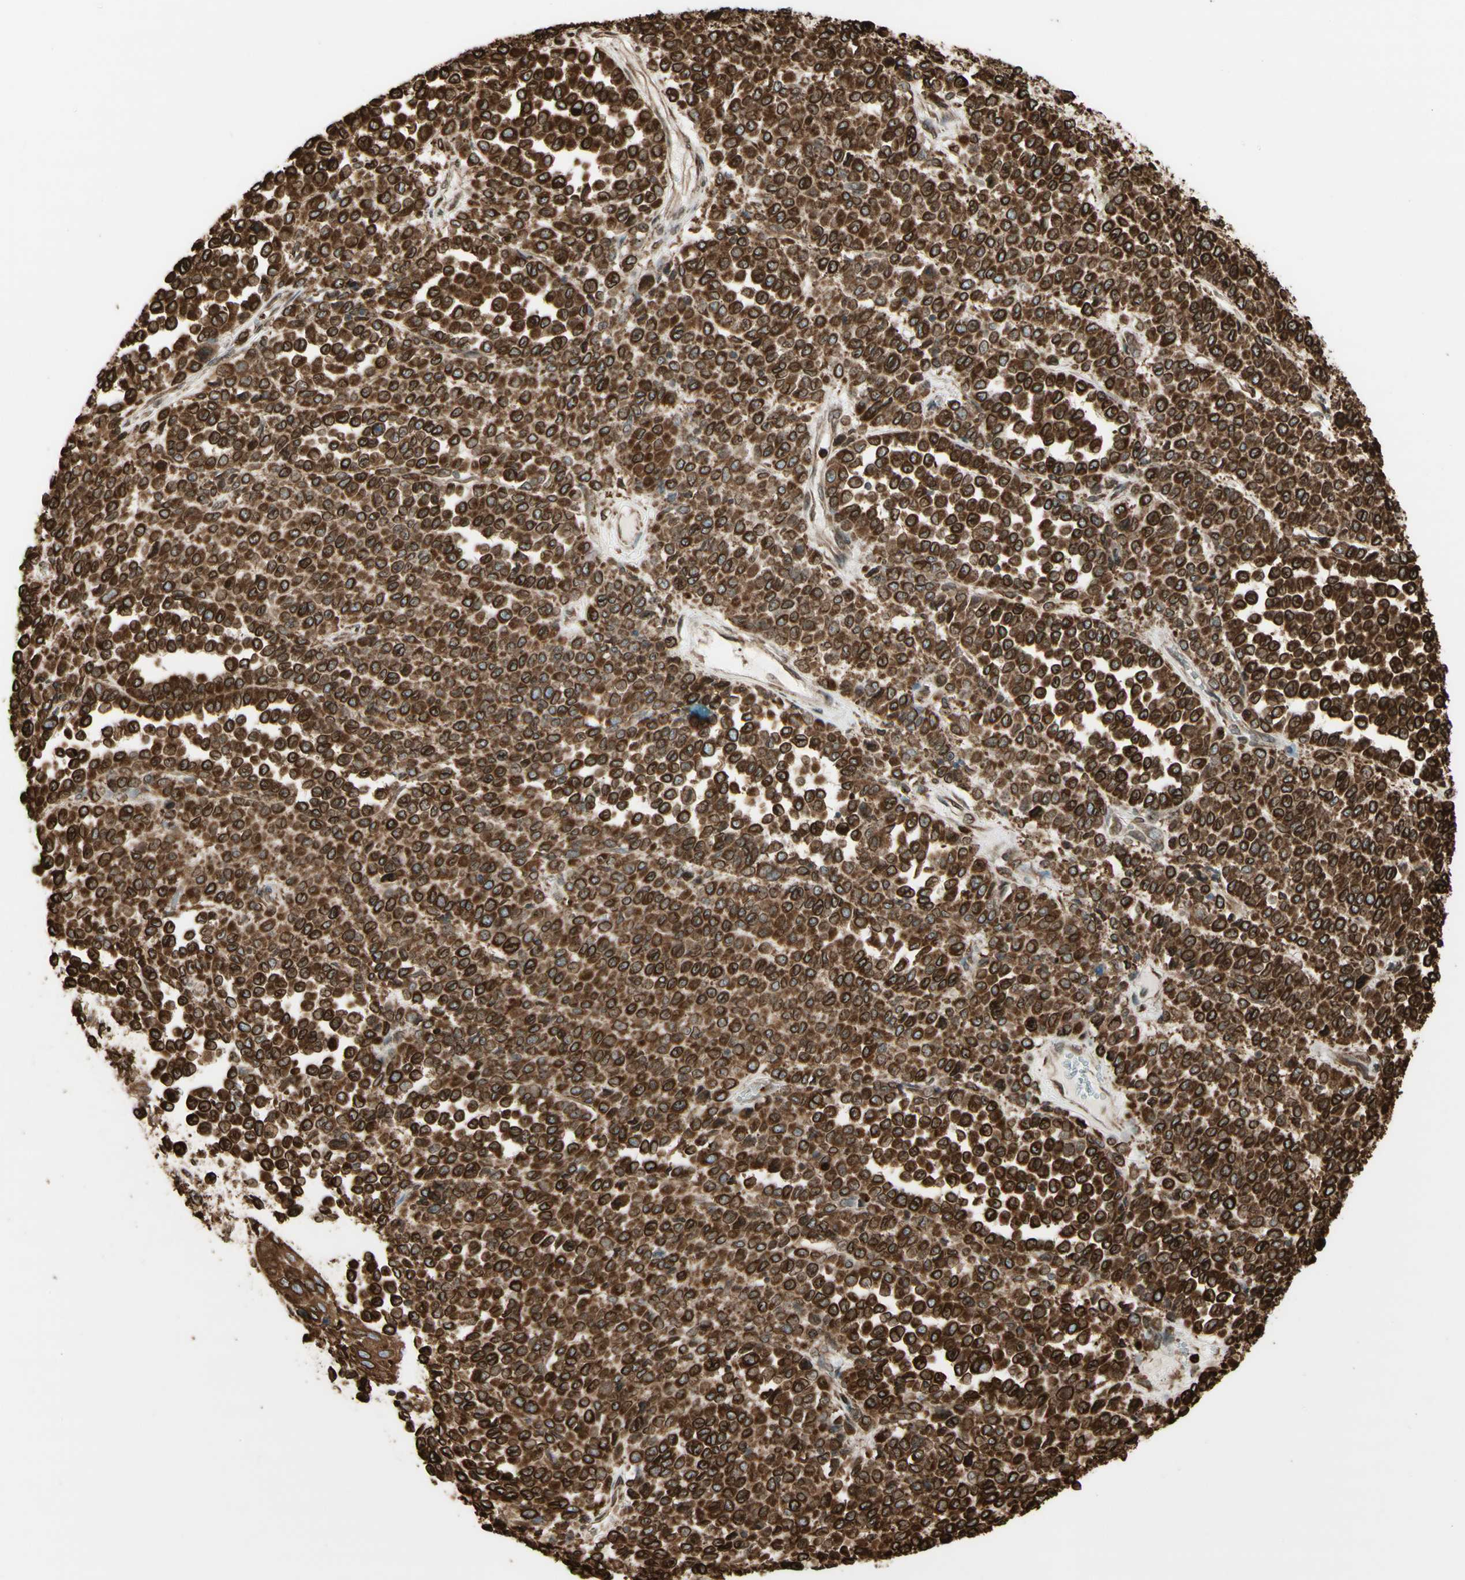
{"staining": {"intensity": "strong", "quantity": ">75%", "location": "cytoplasmic/membranous"}, "tissue": "melanoma", "cell_type": "Tumor cells", "image_type": "cancer", "snomed": [{"axis": "morphology", "description": "Malignant melanoma, Metastatic site"}, {"axis": "topography", "description": "Pancreas"}], "caption": "This micrograph reveals immunohistochemistry staining of malignant melanoma (metastatic site), with high strong cytoplasmic/membranous expression in about >75% of tumor cells.", "gene": "CANX", "patient": {"sex": "female", "age": 30}}